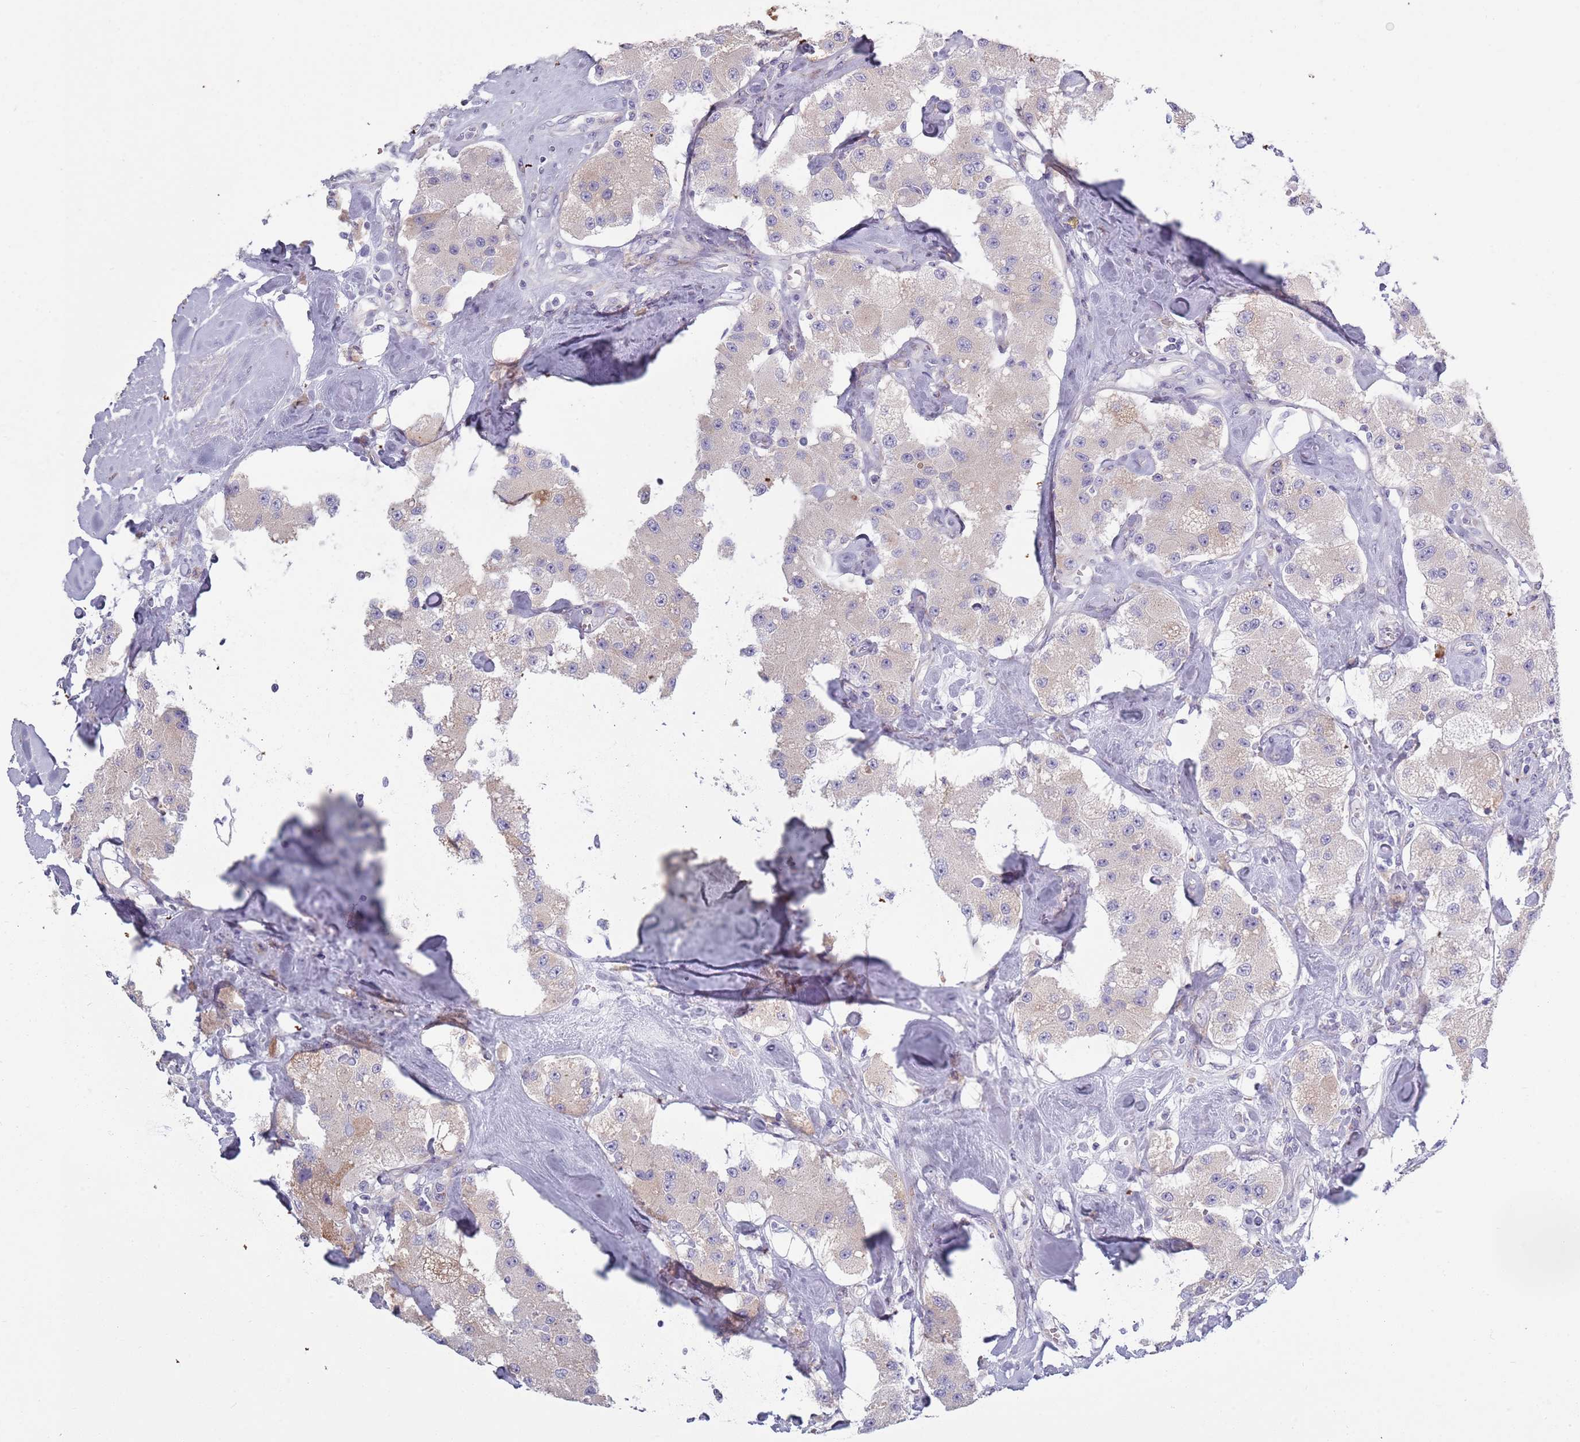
{"staining": {"intensity": "negative", "quantity": "none", "location": "none"}, "tissue": "carcinoid", "cell_type": "Tumor cells", "image_type": "cancer", "snomed": [{"axis": "morphology", "description": "Carcinoid, malignant, NOS"}, {"axis": "topography", "description": "Pancreas"}], "caption": "DAB immunohistochemical staining of carcinoid (malignant) reveals no significant positivity in tumor cells.", "gene": "LTB", "patient": {"sex": "male", "age": 41}}